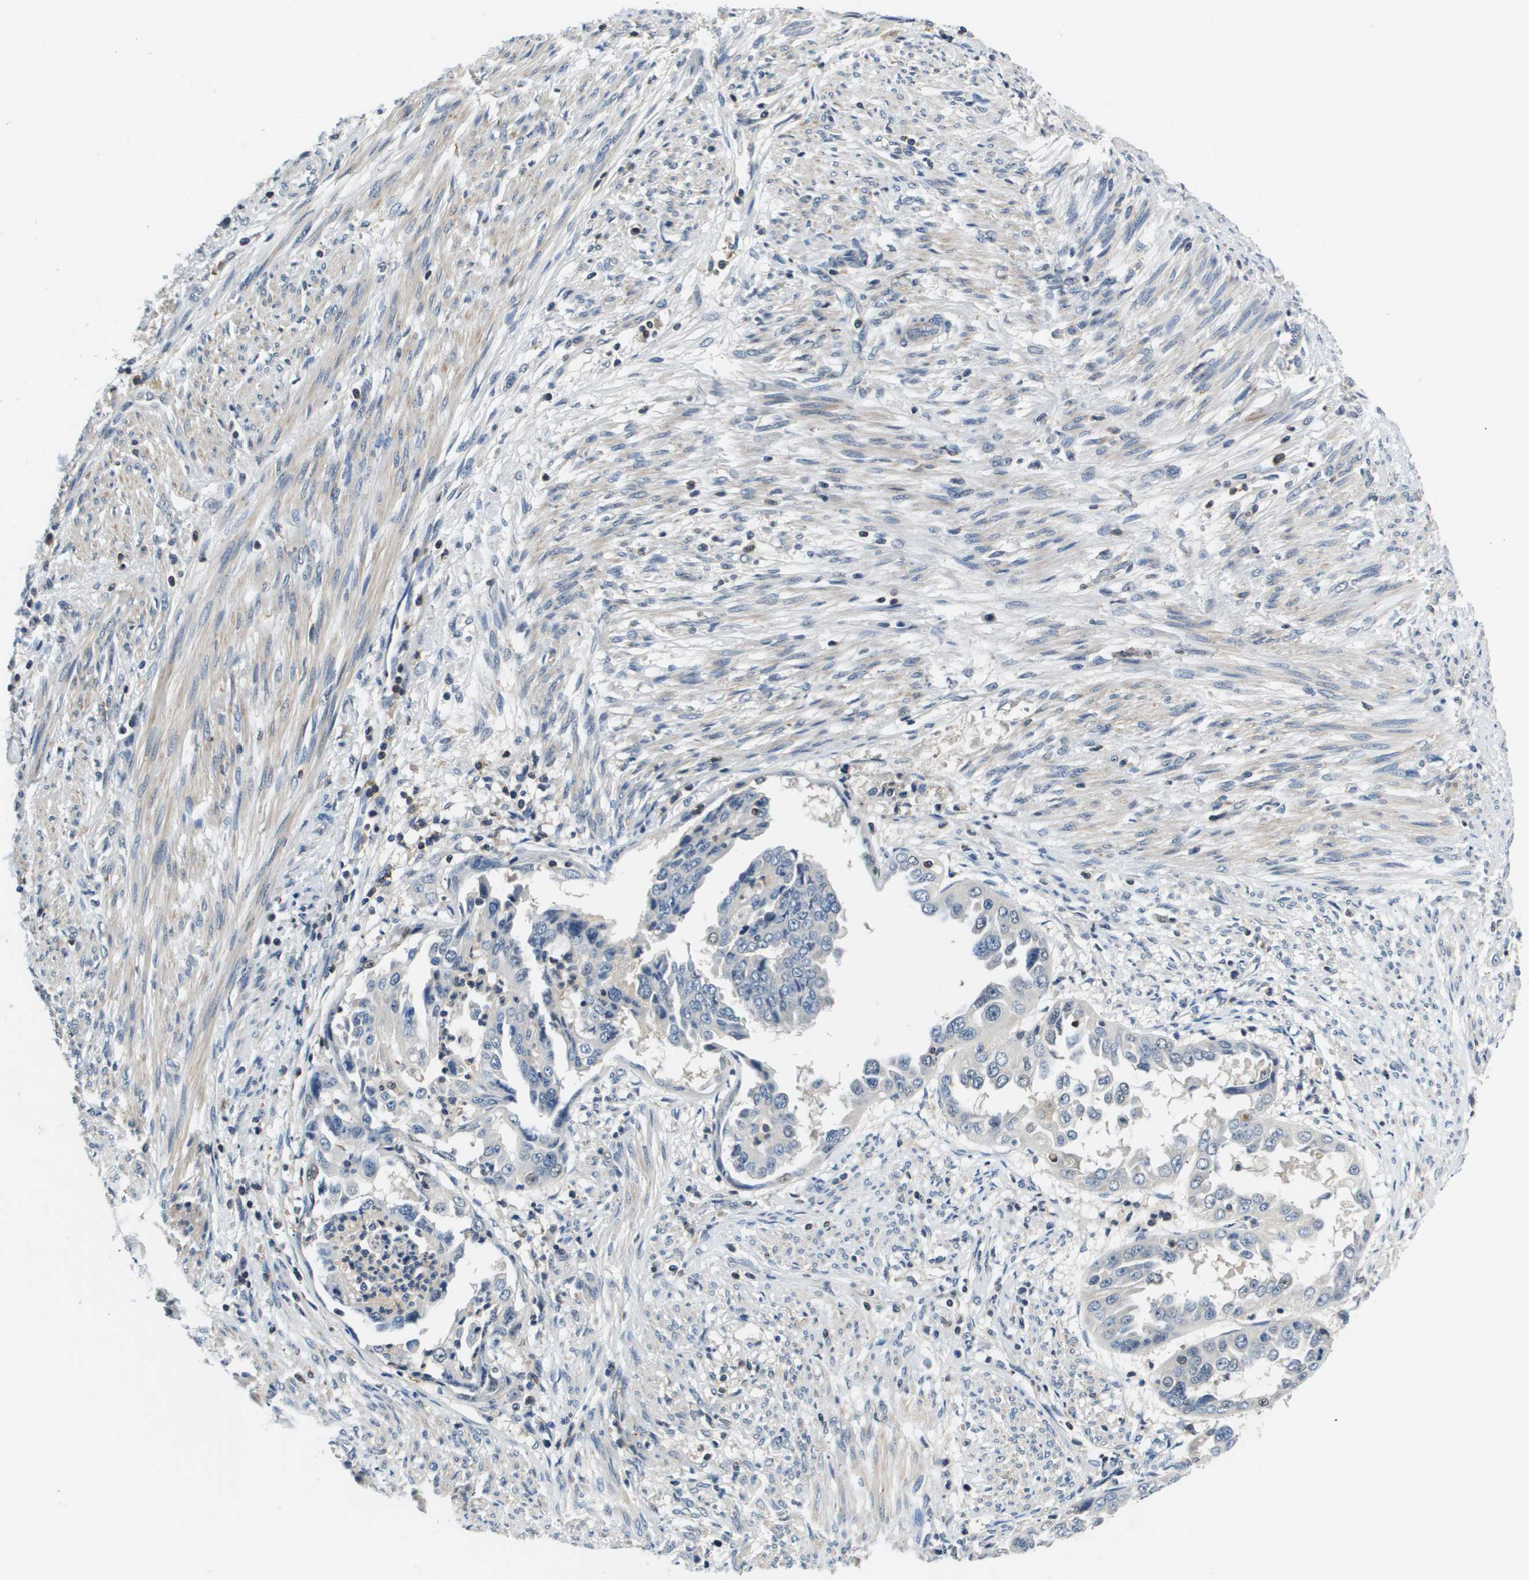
{"staining": {"intensity": "negative", "quantity": "none", "location": "none"}, "tissue": "endometrial cancer", "cell_type": "Tumor cells", "image_type": "cancer", "snomed": [{"axis": "morphology", "description": "Adenocarcinoma, NOS"}, {"axis": "topography", "description": "Endometrium"}], "caption": "Protein analysis of endometrial cancer shows no significant expression in tumor cells.", "gene": "KCNQ5", "patient": {"sex": "female", "age": 85}}